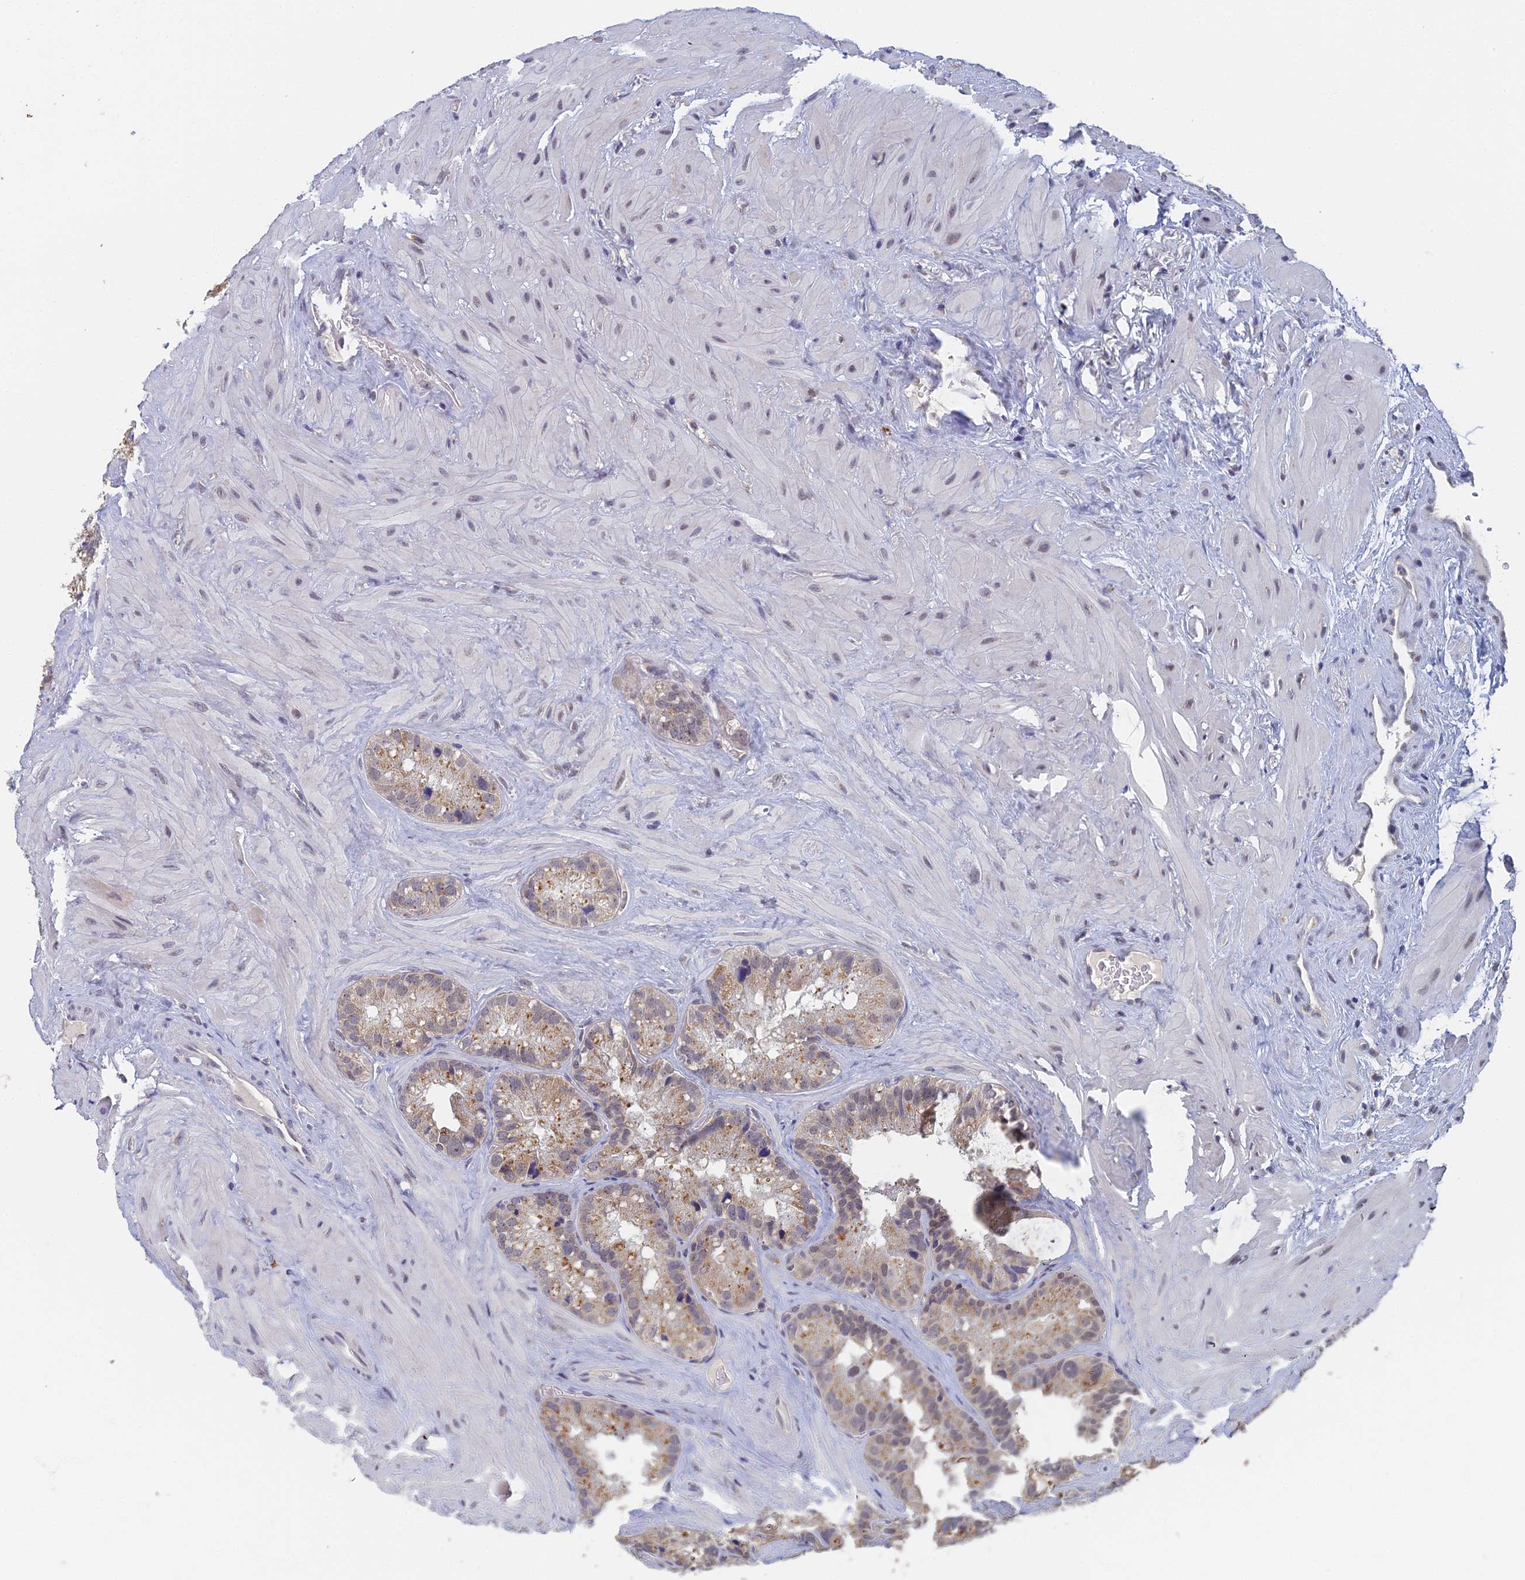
{"staining": {"intensity": "weak", "quantity": "25%-75%", "location": "cytoplasmic/membranous"}, "tissue": "seminal vesicle", "cell_type": "Glandular cells", "image_type": "normal", "snomed": [{"axis": "morphology", "description": "Normal tissue, NOS"}, {"axis": "topography", "description": "Prostate"}, {"axis": "topography", "description": "Seminal veicle"}], "caption": "Immunohistochemistry (IHC) histopathology image of normal seminal vesicle: human seminal vesicle stained using immunohistochemistry (IHC) shows low levels of weak protein expression localized specifically in the cytoplasmic/membranous of glandular cells, appearing as a cytoplasmic/membranous brown color.", "gene": "GPATCH1", "patient": {"sex": "male", "age": 68}}